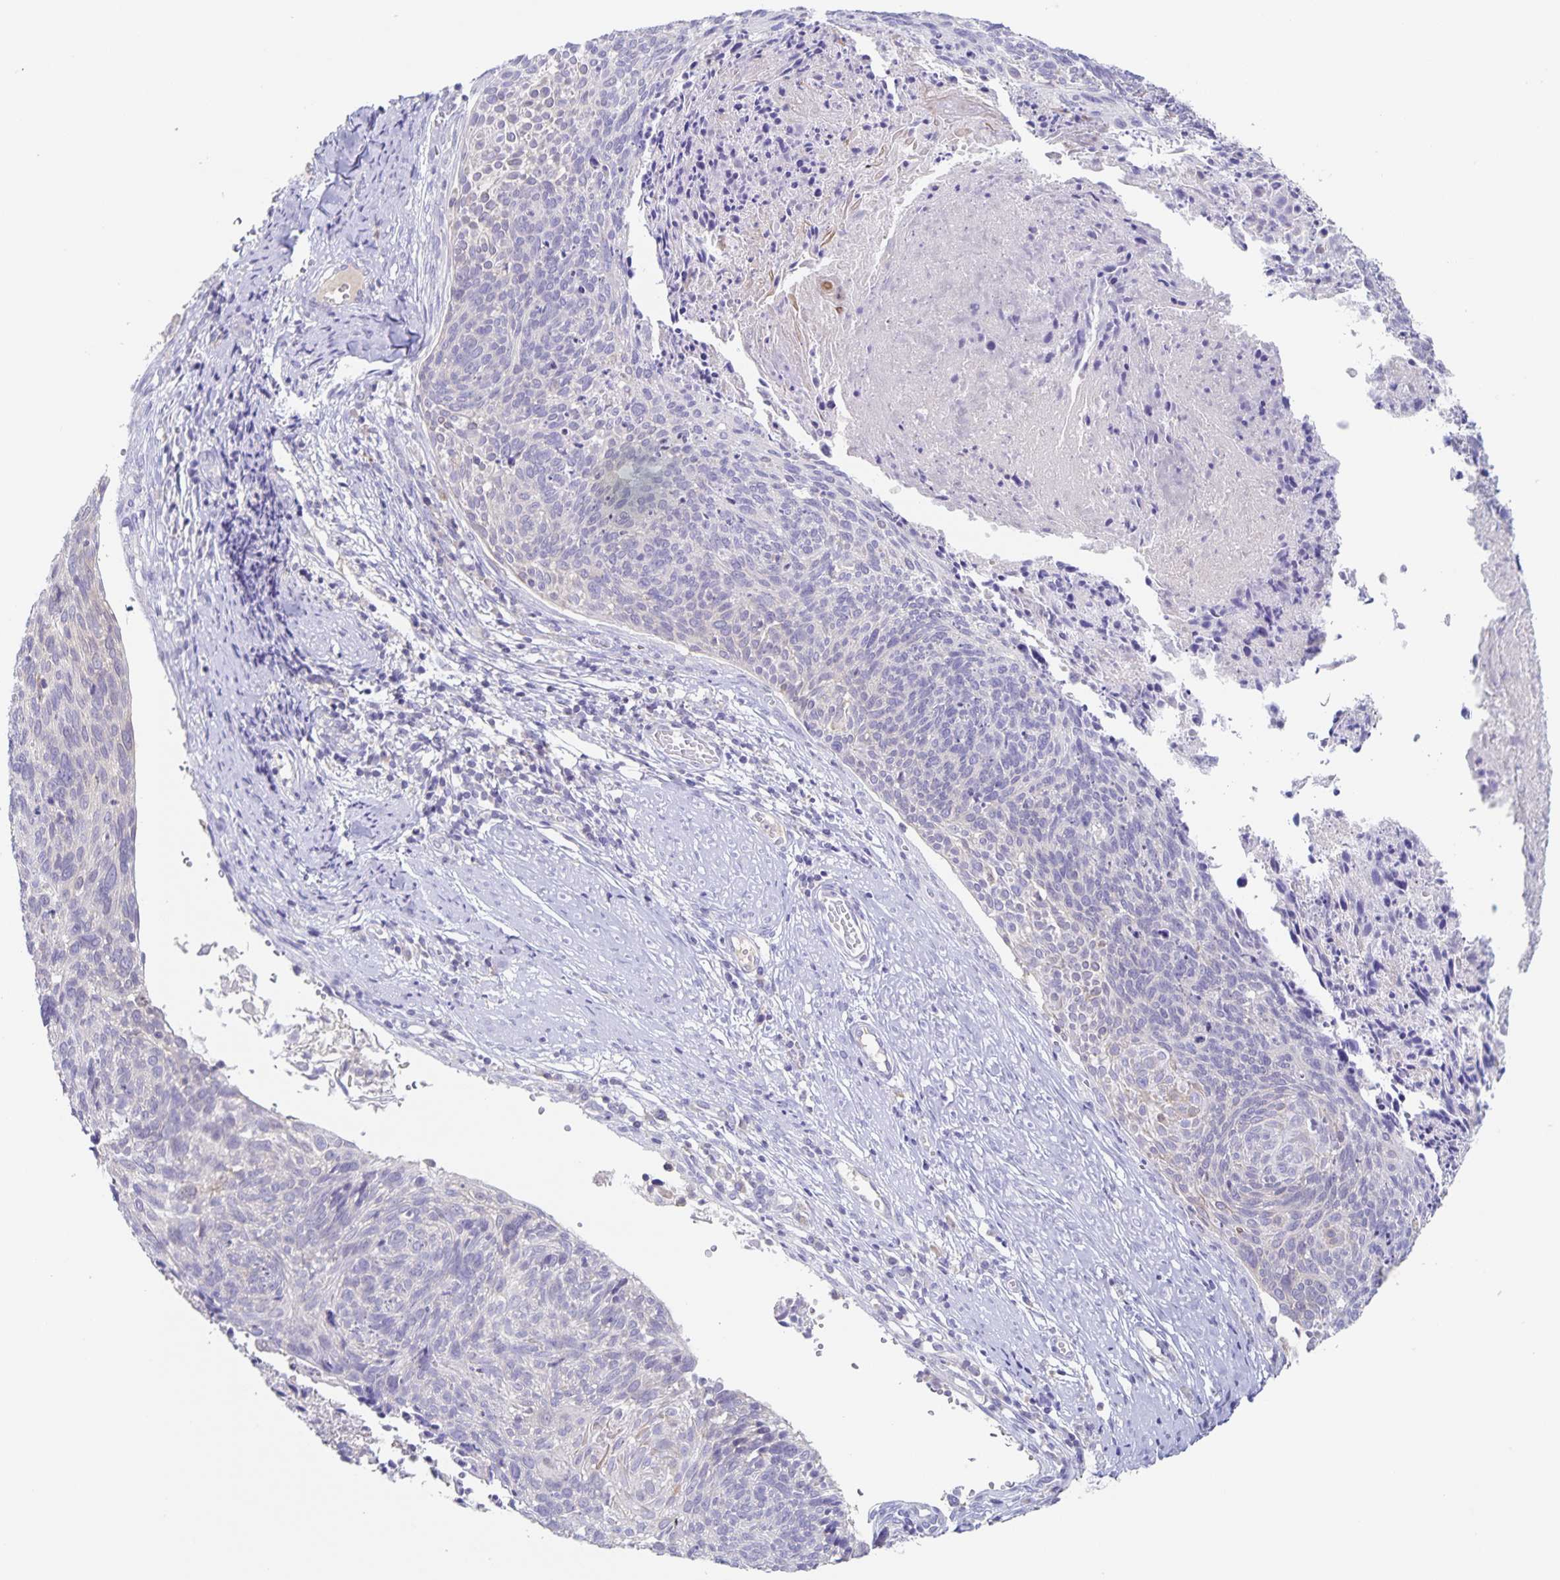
{"staining": {"intensity": "negative", "quantity": "none", "location": "none"}, "tissue": "cervical cancer", "cell_type": "Tumor cells", "image_type": "cancer", "snomed": [{"axis": "morphology", "description": "Squamous cell carcinoma, NOS"}, {"axis": "topography", "description": "Cervix"}], "caption": "A high-resolution image shows IHC staining of squamous cell carcinoma (cervical), which exhibits no significant positivity in tumor cells.", "gene": "RPL36A", "patient": {"sex": "female", "age": 49}}